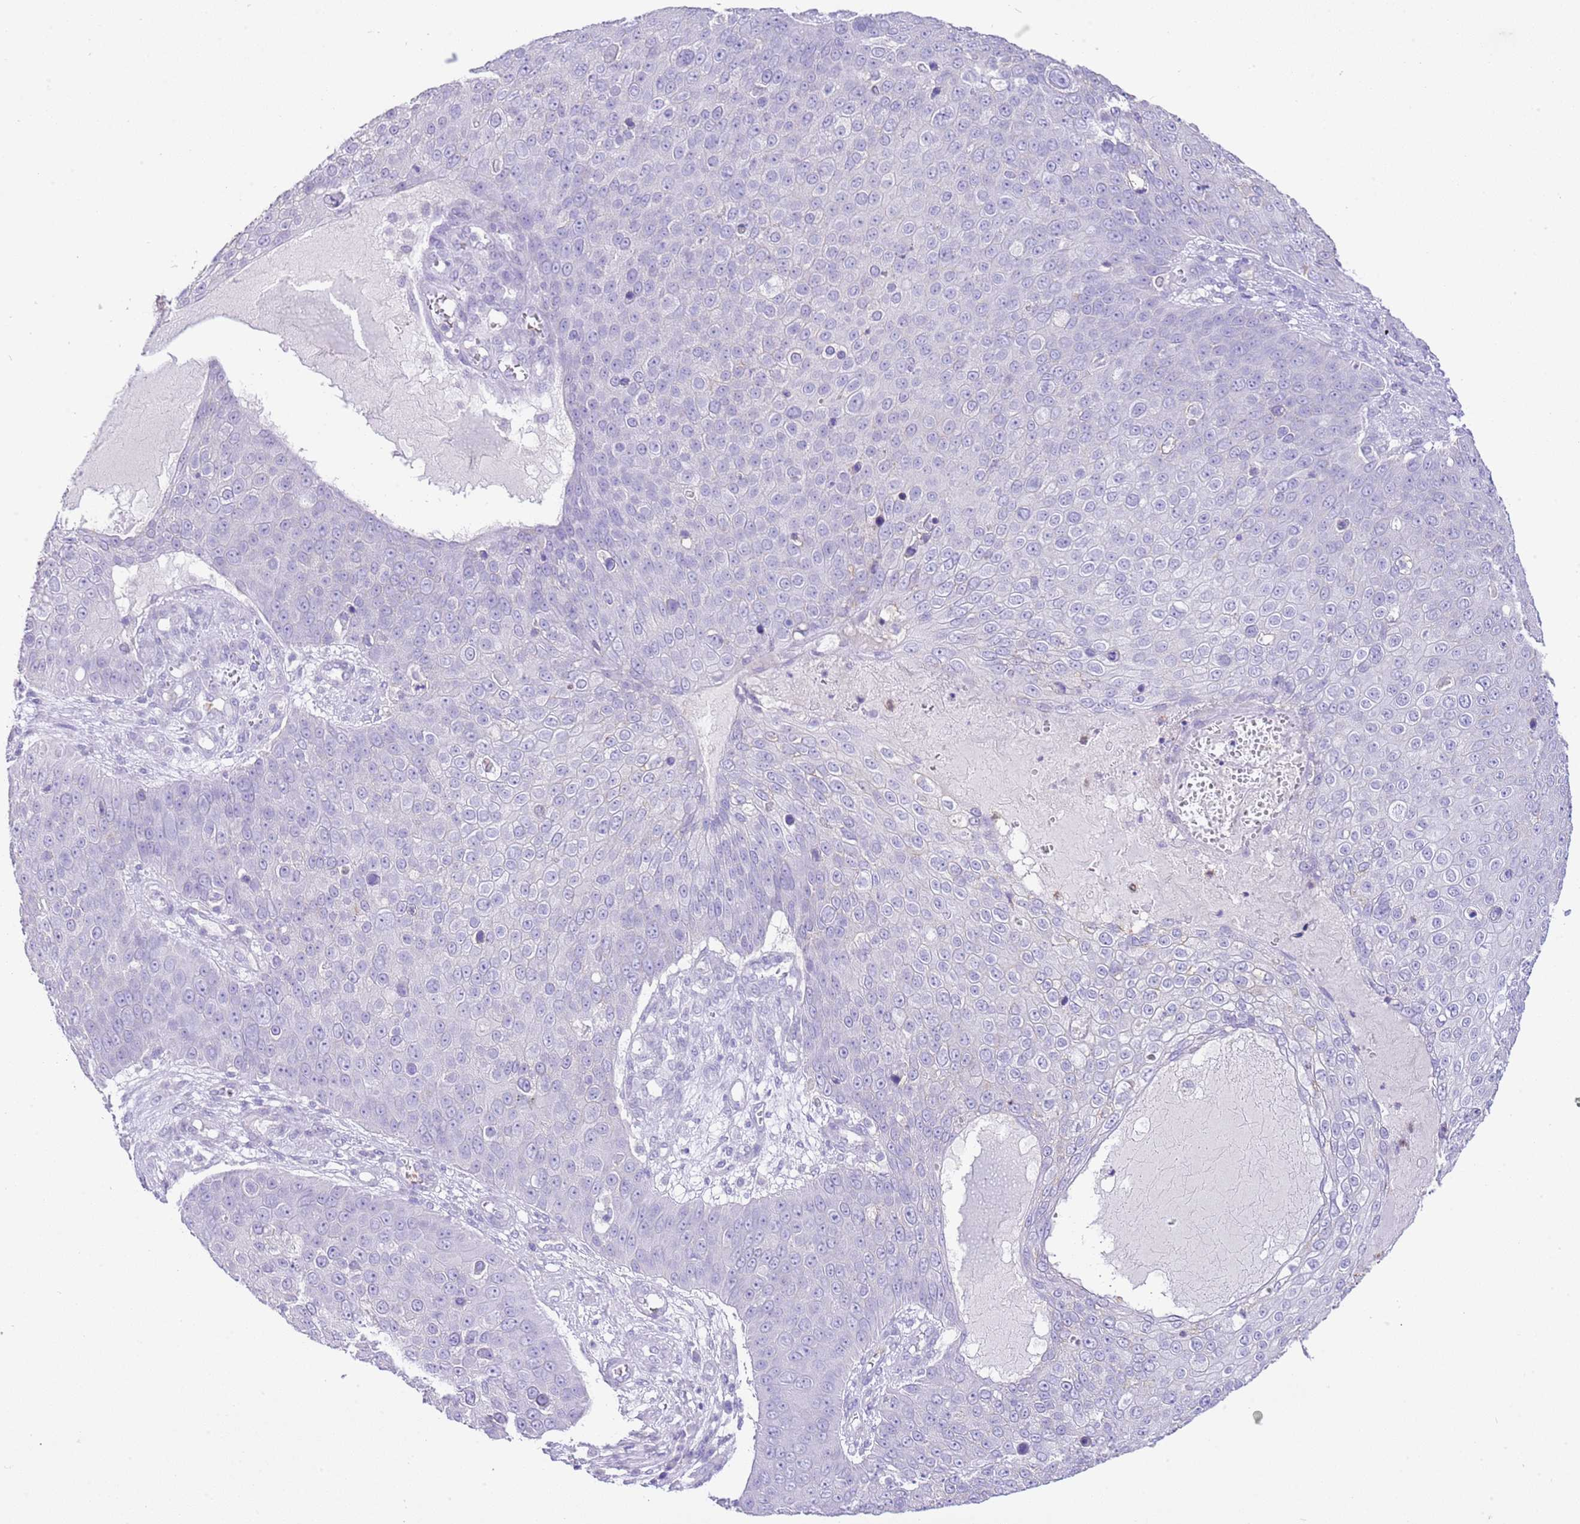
{"staining": {"intensity": "negative", "quantity": "none", "location": "none"}, "tissue": "skin cancer", "cell_type": "Tumor cells", "image_type": "cancer", "snomed": [{"axis": "morphology", "description": "Squamous cell carcinoma, NOS"}, {"axis": "topography", "description": "Skin"}], "caption": "This is an immunohistochemistry photomicrograph of squamous cell carcinoma (skin). There is no staining in tumor cells.", "gene": "OR2Z1", "patient": {"sex": "male", "age": 71}}